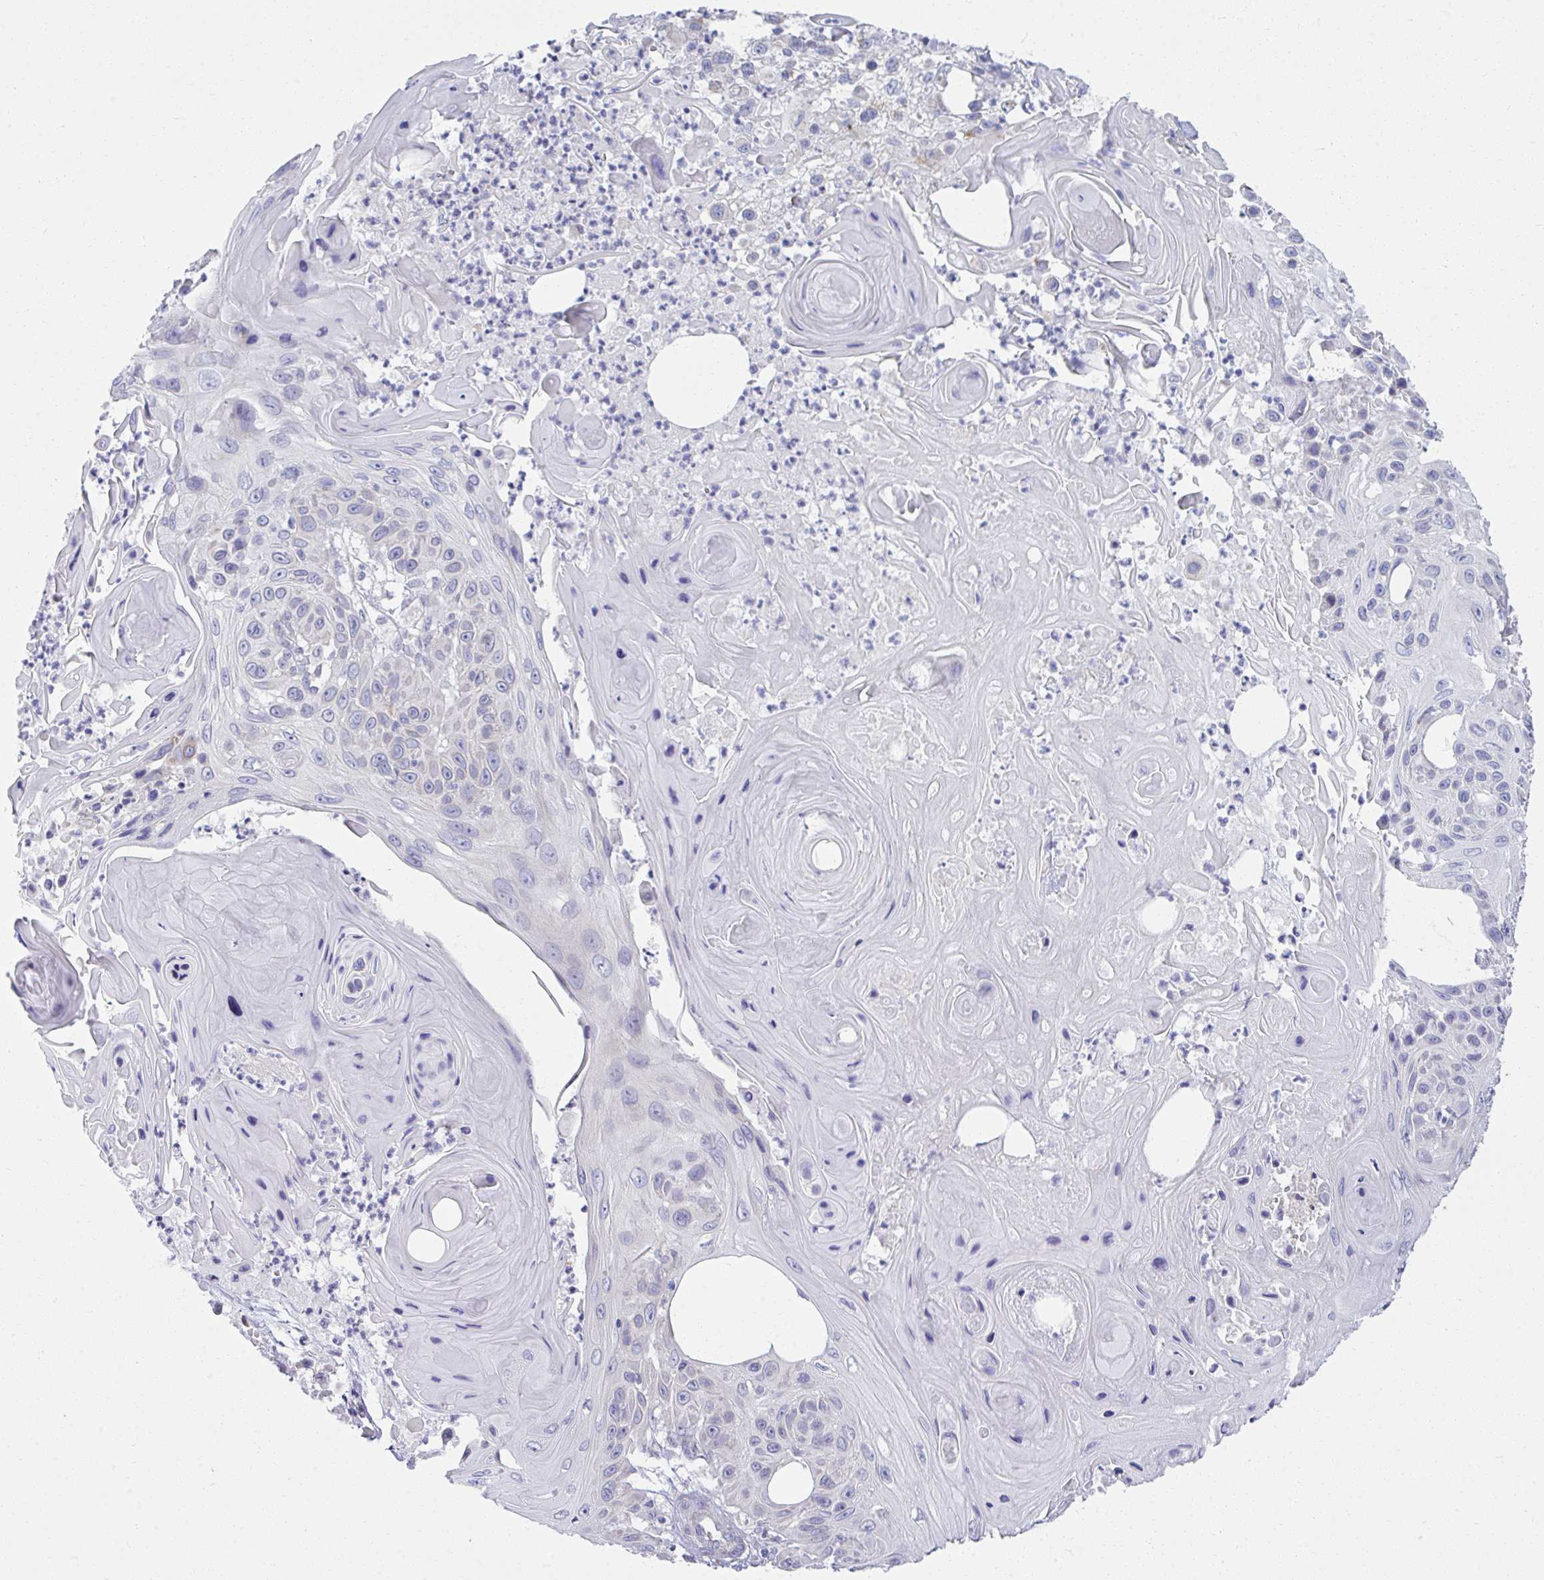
{"staining": {"intensity": "negative", "quantity": "none", "location": "none"}, "tissue": "skin cancer", "cell_type": "Tumor cells", "image_type": "cancer", "snomed": [{"axis": "morphology", "description": "Squamous cell carcinoma, NOS"}, {"axis": "topography", "description": "Skin"}], "caption": "Human skin cancer stained for a protein using immunohistochemistry reveals no staining in tumor cells.", "gene": "FASLG", "patient": {"sex": "male", "age": 82}}